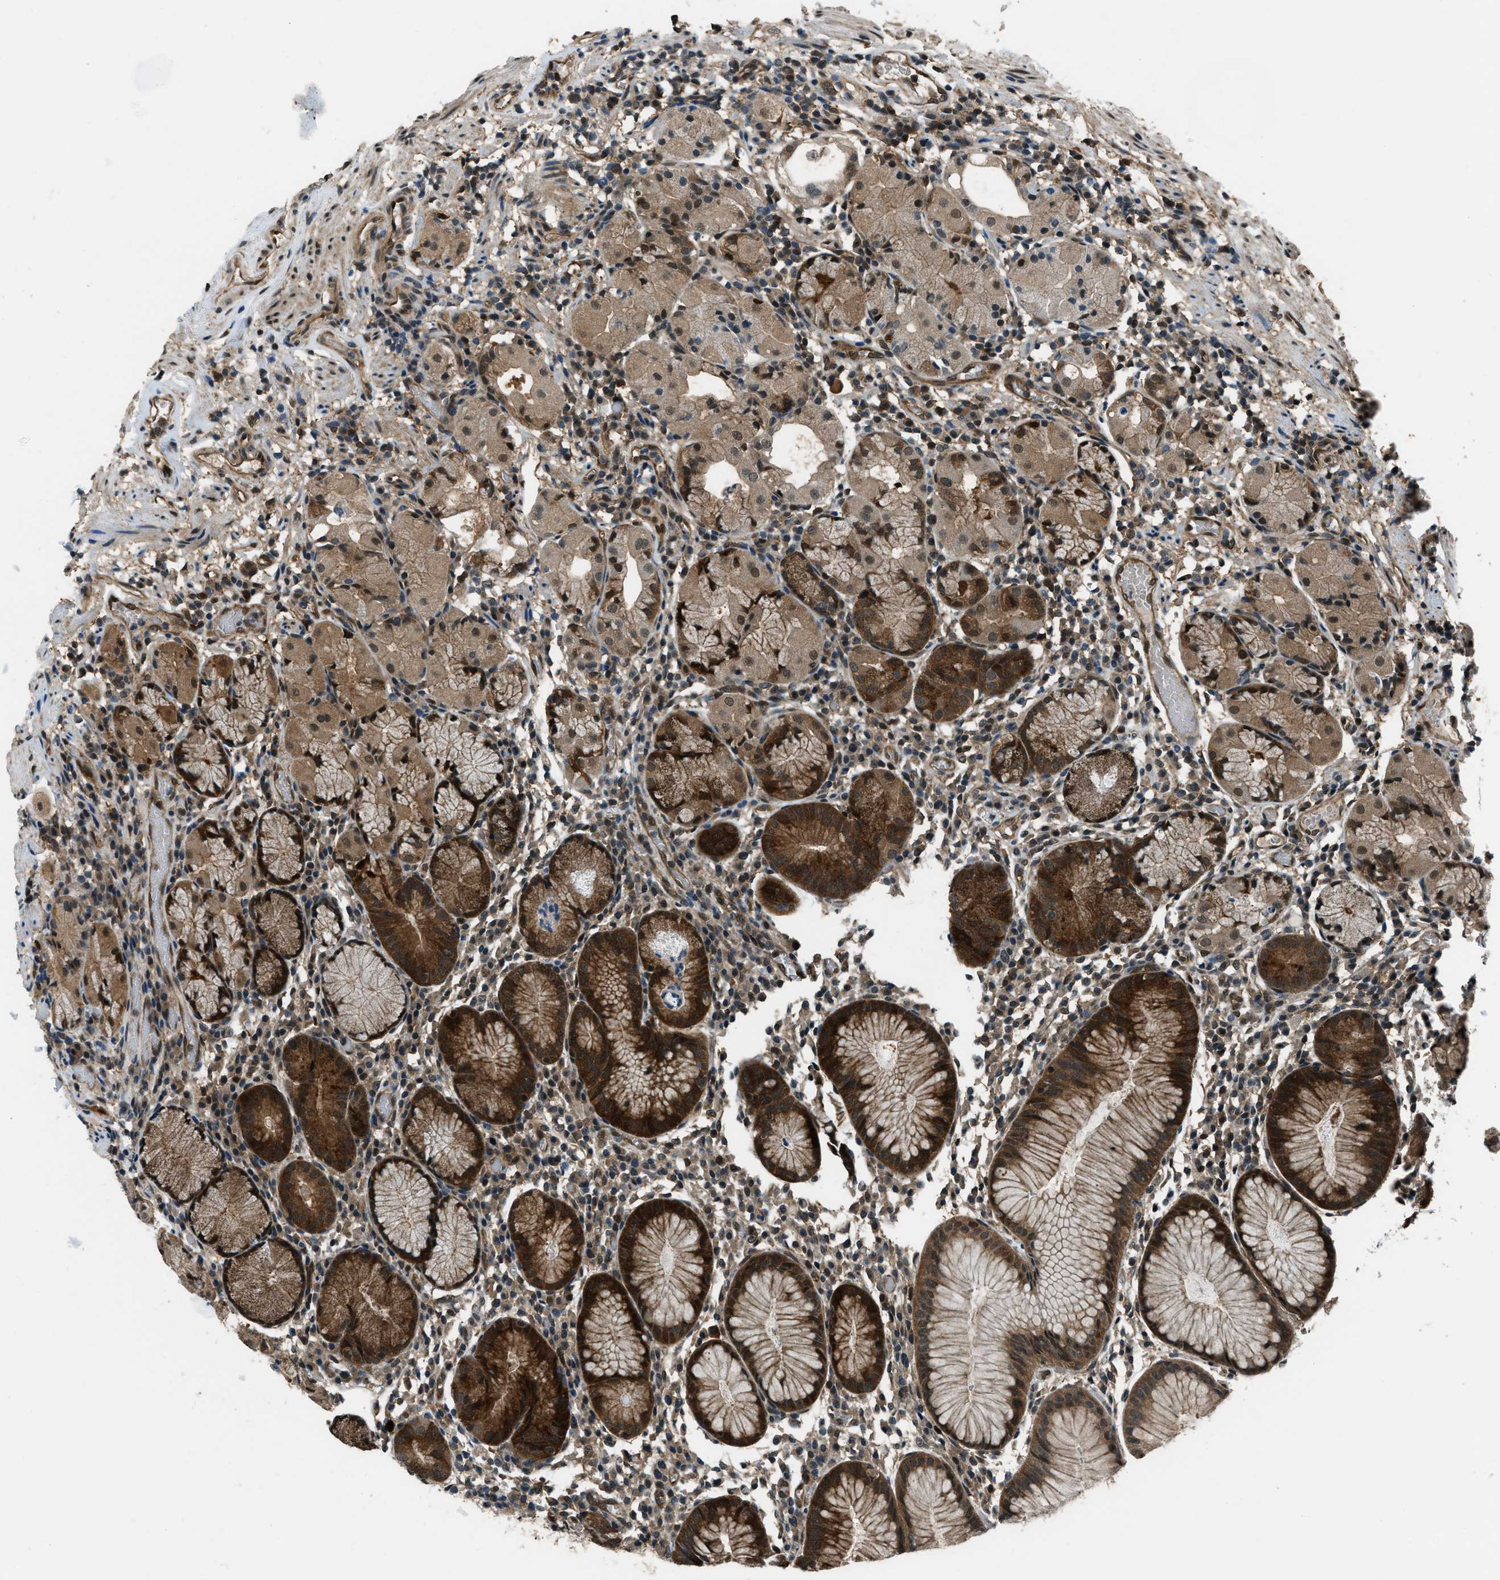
{"staining": {"intensity": "strong", "quantity": "25%-75%", "location": "cytoplasmic/membranous,nuclear"}, "tissue": "stomach", "cell_type": "Glandular cells", "image_type": "normal", "snomed": [{"axis": "morphology", "description": "Normal tissue, NOS"}, {"axis": "topography", "description": "Stomach"}, {"axis": "topography", "description": "Stomach, lower"}], "caption": "Immunohistochemical staining of normal human stomach exhibits strong cytoplasmic/membranous,nuclear protein staining in approximately 25%-75% of glandular cells. The staining was performed using DAB (3,3'-diaminobenzidine), with brown indicating positive protein expression. Nuclei are stained blue with hematoxylin.", "gene": "NUDCD3", "patient": {"sex": "female", "age": 75}}